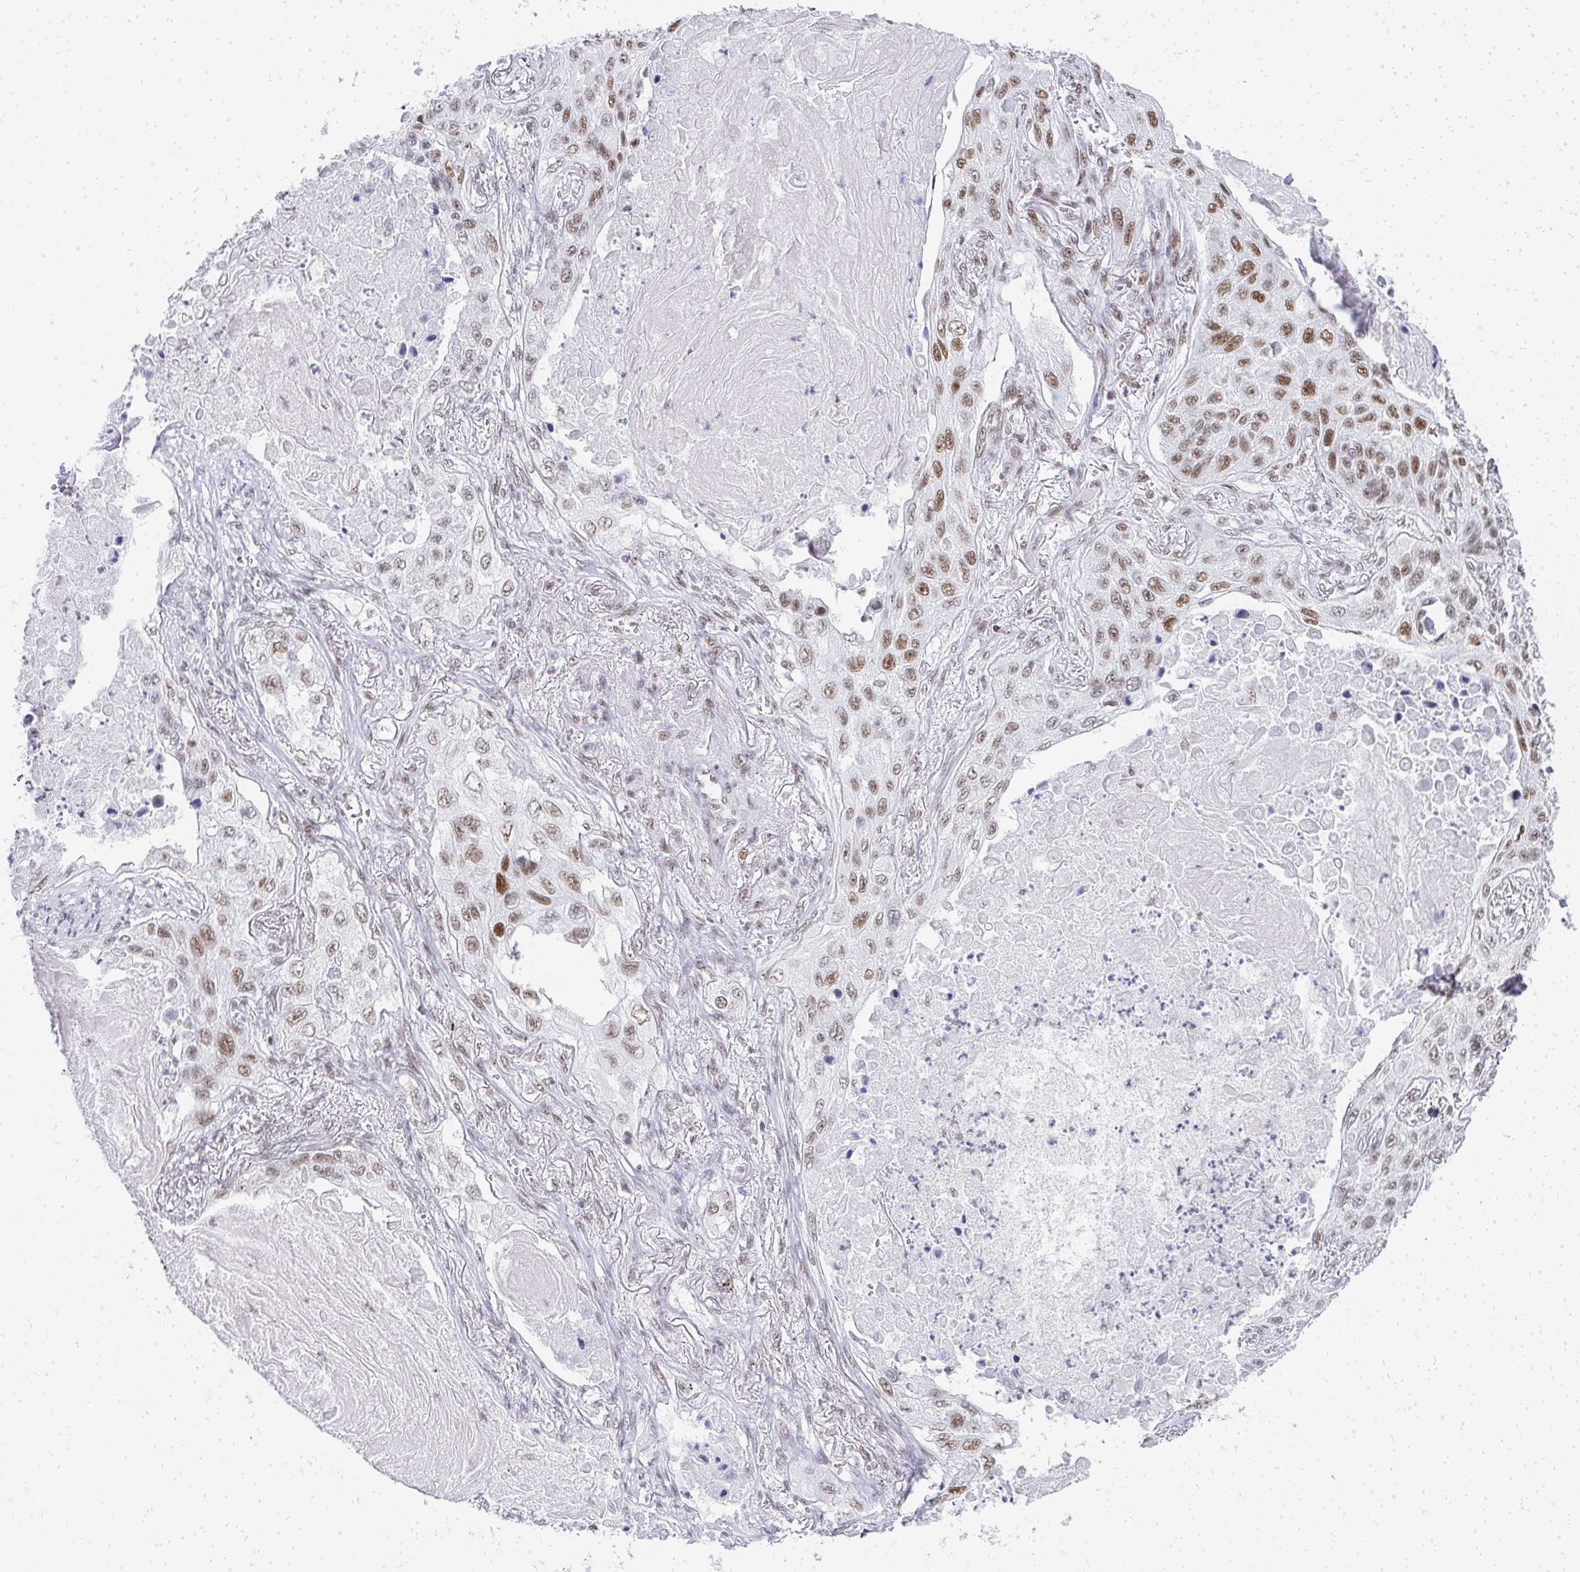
{"staining": {"intensity": "moderate", "quantity": ">75%", "location": "nuclear"}, "tissue": "lung cancer", "cell_type": "Tumor cells", "image_type": "cancer", "snomed": [{"axis": "morphology", "description": "Squamous cell carcinoma, NOS"}, {"axis": "topography", "description": "Lung"}], "caption": "DAB (3,3'-diaminobenzidine) immunohistochemical staining of human lung cancer shows moderate nuclear protein expression in approximately >75% of tumor cells. (brown staining indicates protein expression, while blue staining denotes nuclei).", "gene": "CREBBP", "patient": {"sex": "male", "age": 75}}